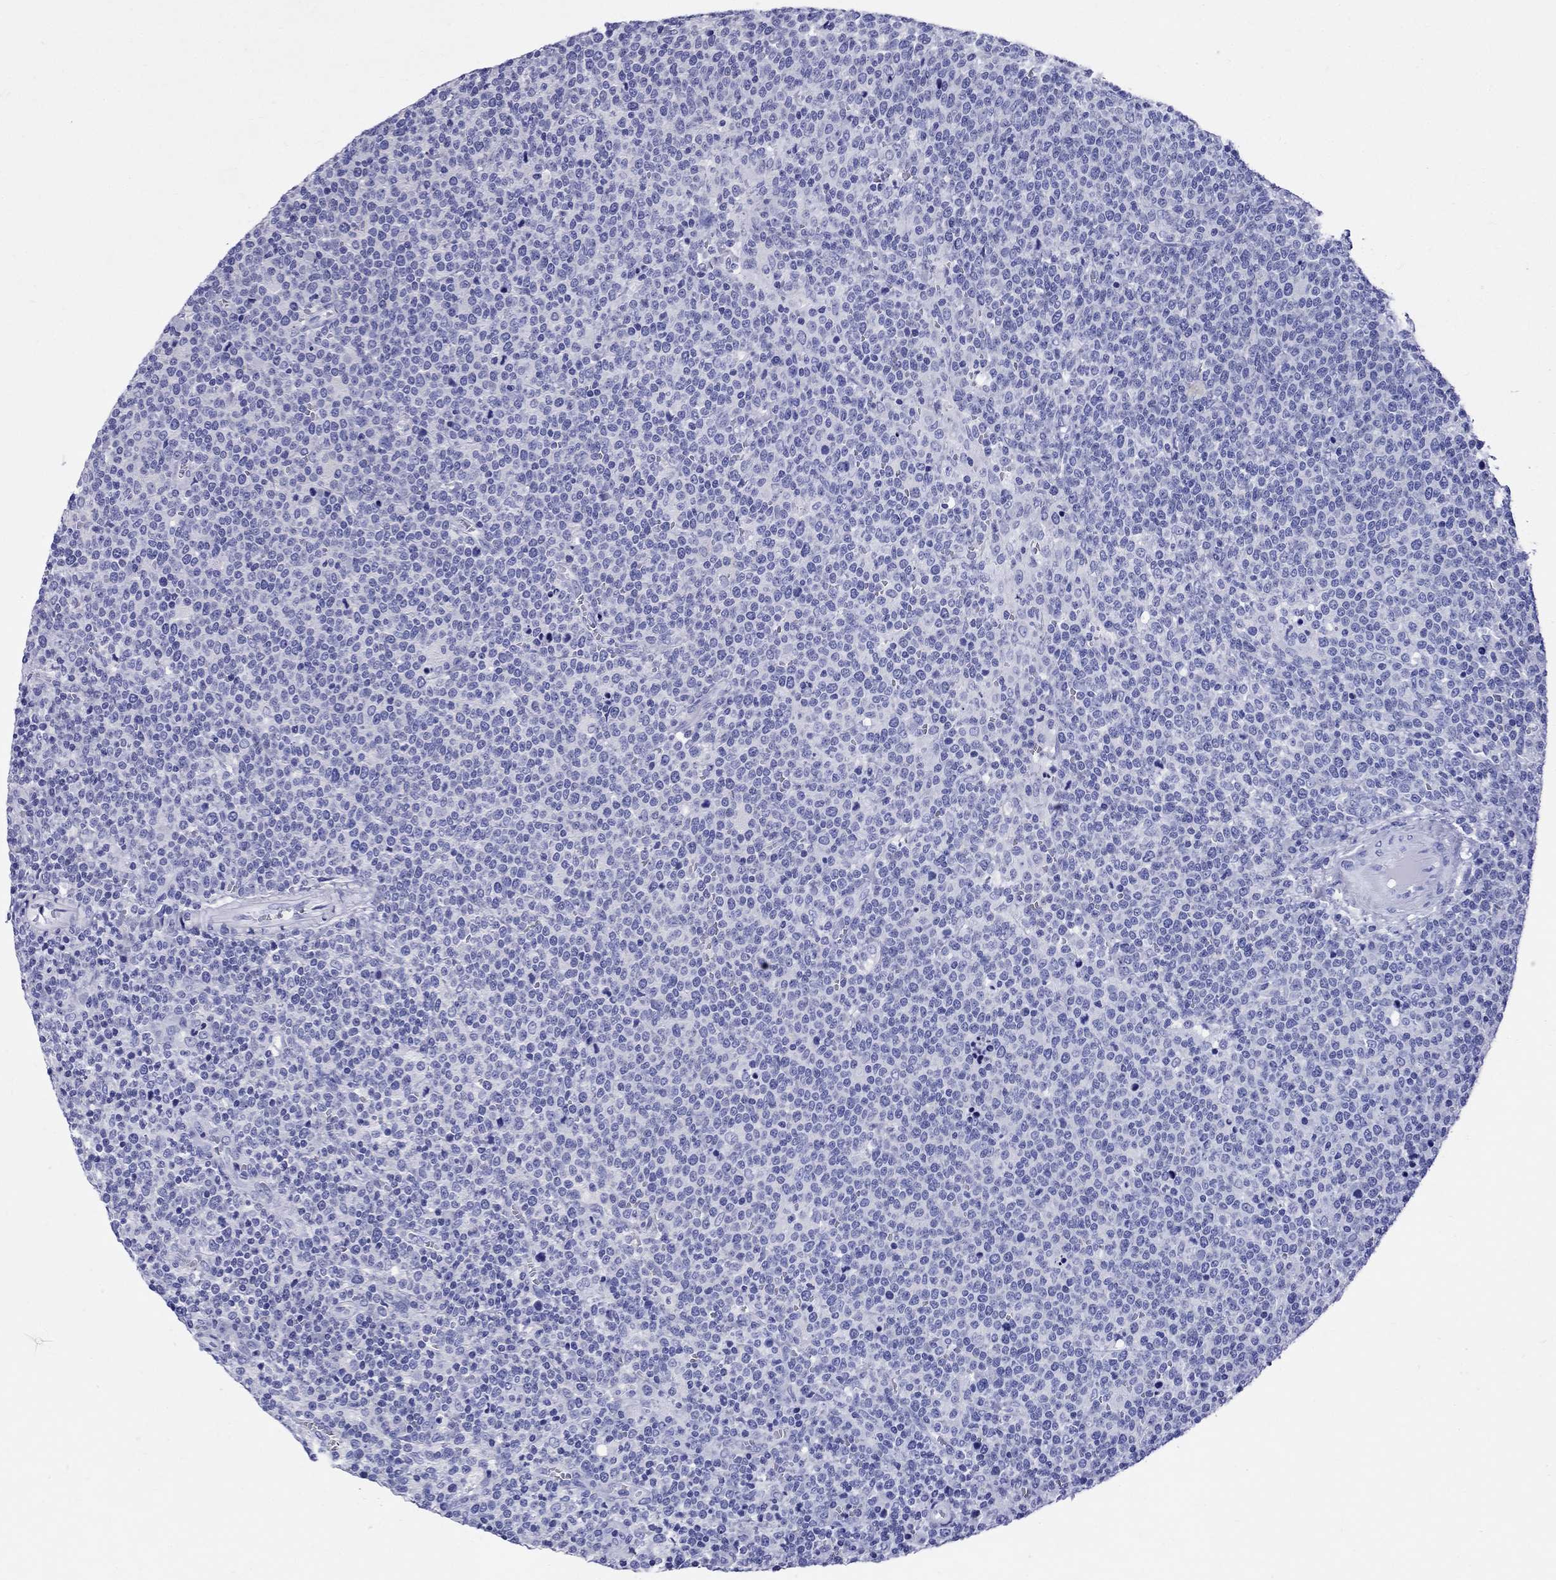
{"staining": {"intensity": "negative", "quantity": "none", "location": "none"}, "tissue": "lymphoma", "cell_type": "Tumor cells", "image_type": "cancer", "snomed": [{"axis": "morphology", "description": "Malignant lymphoma, non-Hodgkin's type, High grade"}, {"axis": "topography", "description": "Lymph node"}], "caption": "Immunohistochemistry (IHC) image of neoplastic tissue: human lymphoma stained with DAB displays no significant protein staining in tumor cells. (IHC, brightfield microscopy, high magnification).", "gene": "AVPR1B", "patient": {"sex": "male", "age": 61}}